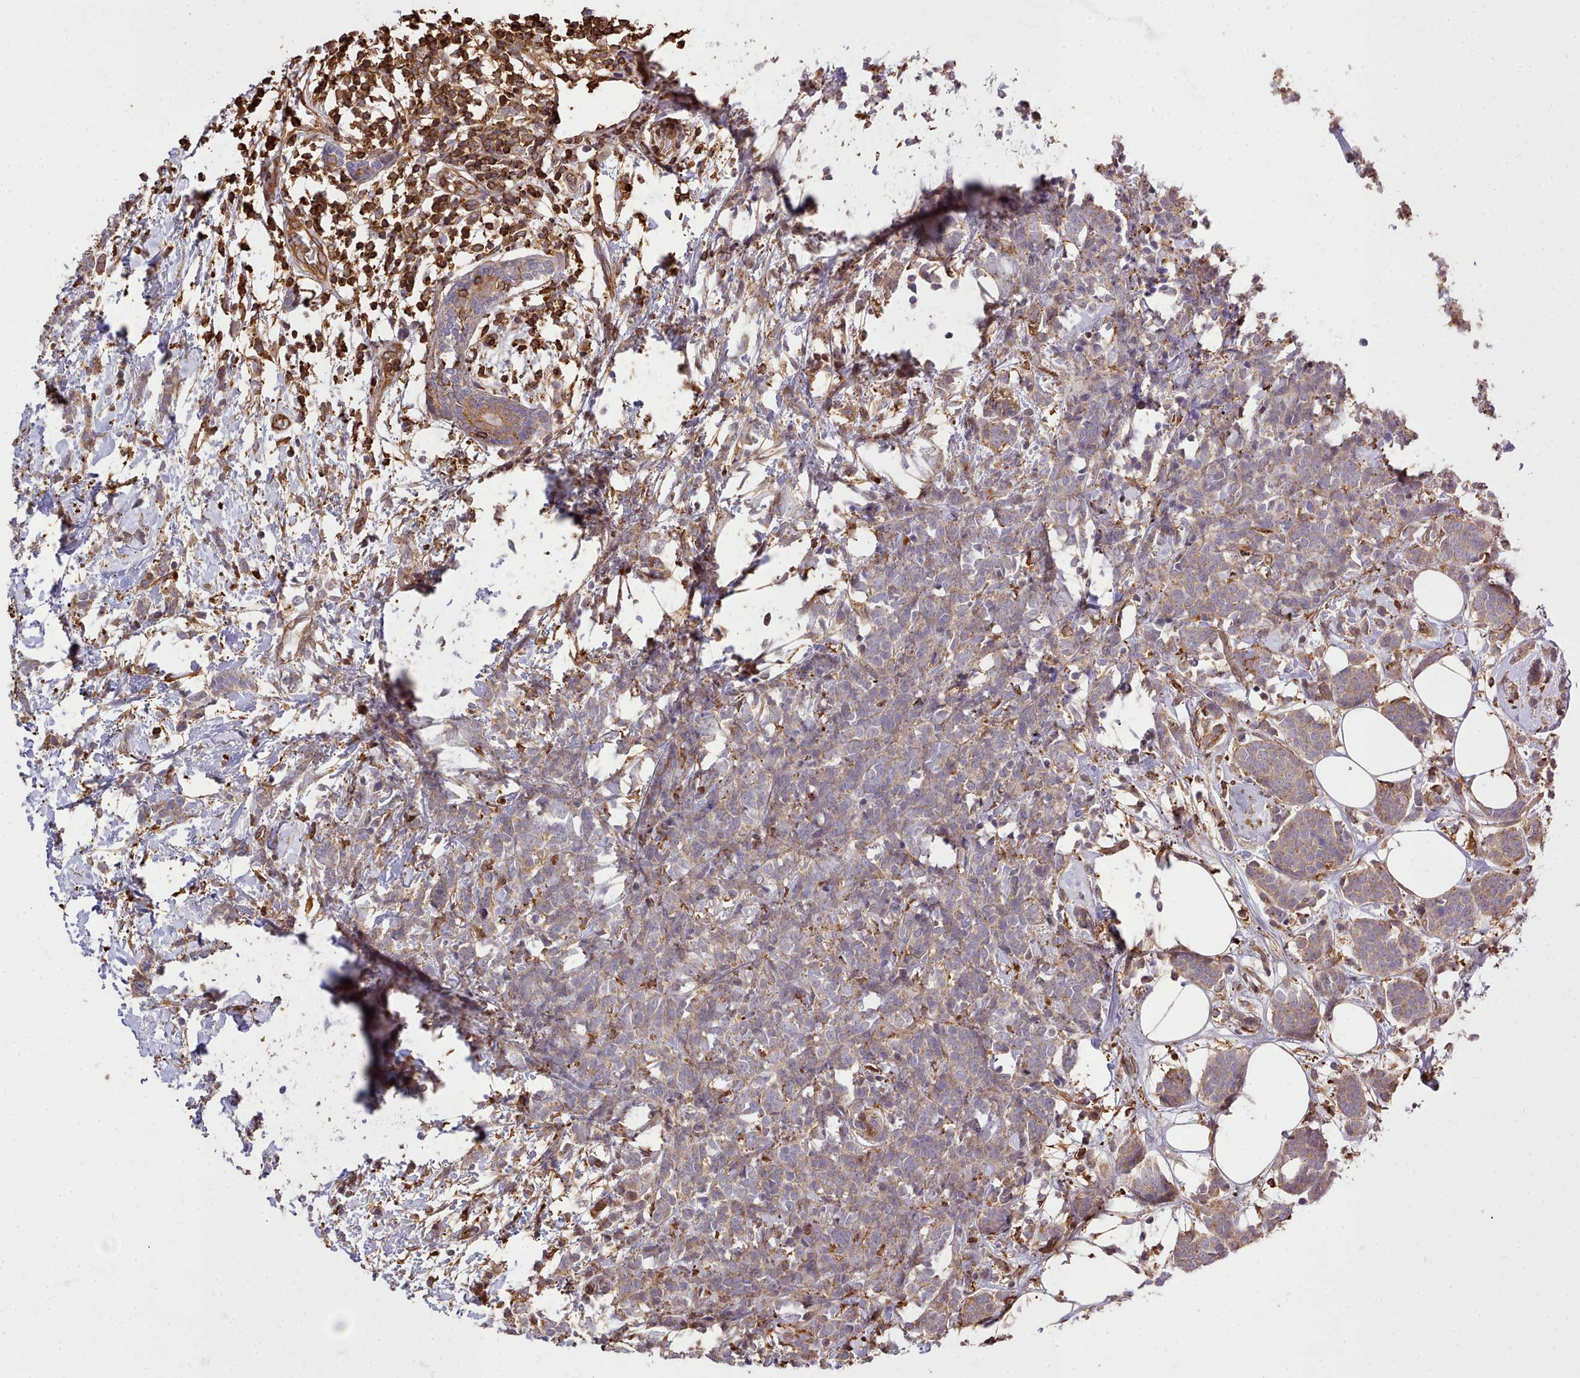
{"staining": {"intensity": "weak", "quantity": ">75%", "location": "cytoplasmic/membranous"}, "tissue": "breast cancer", "cell_type": "Tumor cells", "image_type": "cancer", "snomed": [{"axis": "morphology", "description": "Lobular carcinoma"}, {"axis": "topography", "description": "Breast"}], "caption": "This is a histology image of immunohistochemistry (IHC) staining of breast cancer (lobular carcinoma), which shows weak expression in the cytoplasmic/membranous of tumor cells.", "gene": "CAPZA1", "patient": {"sex": "female", "age": 58}}